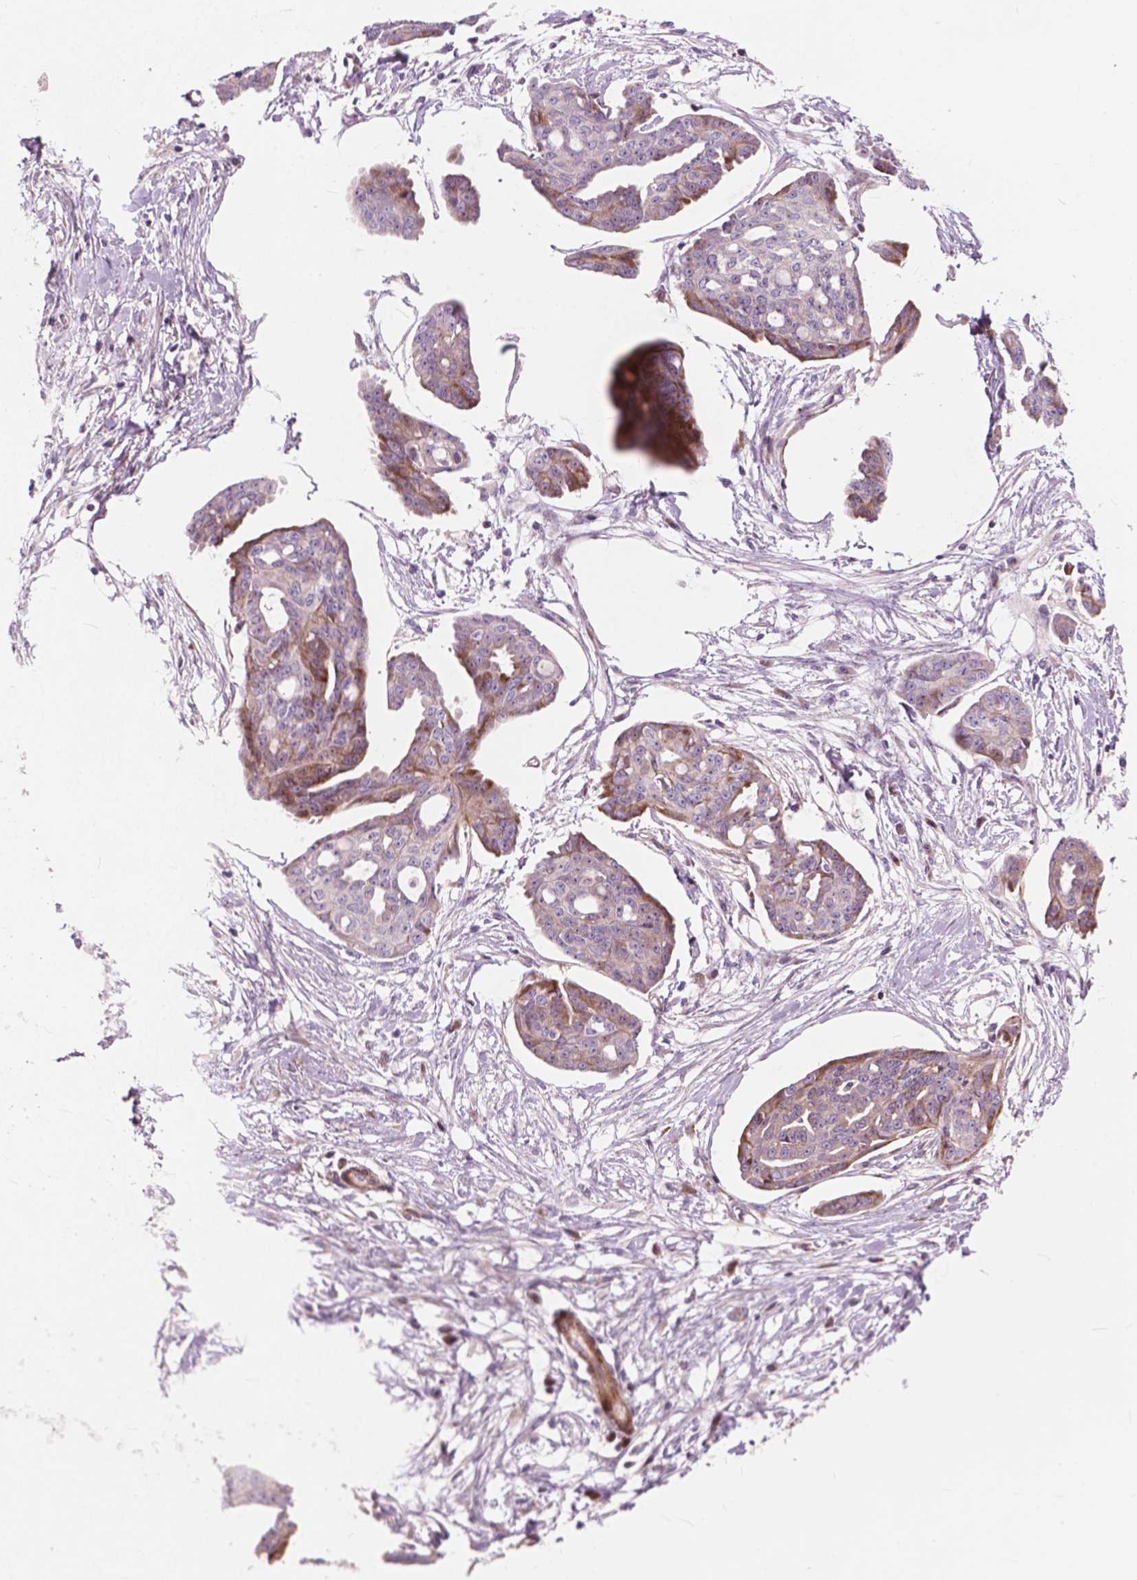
{"staining": {"intensity": "weak", "quantity": "25%-75%", "location": "cytoplasmic/membranous"}, "tissue": "ovarian cancer", "cell_type": "Tumor cells", "image_type": "cancer", "snomed": [{"axis": "morphology", "description": "Cystadenocarcinoma, serous, NOS"}, {"axis": "topography", "description": "Ovary"}], "caption": "Serous cystadenocarcinoma (ovarian) stained with a brown dye shows weak cytoplasmic/membranous positive staining in about 25%-75% of tumor cells.", "gene": "MORN1", "patient": {"sex": "female", "age": 71}}